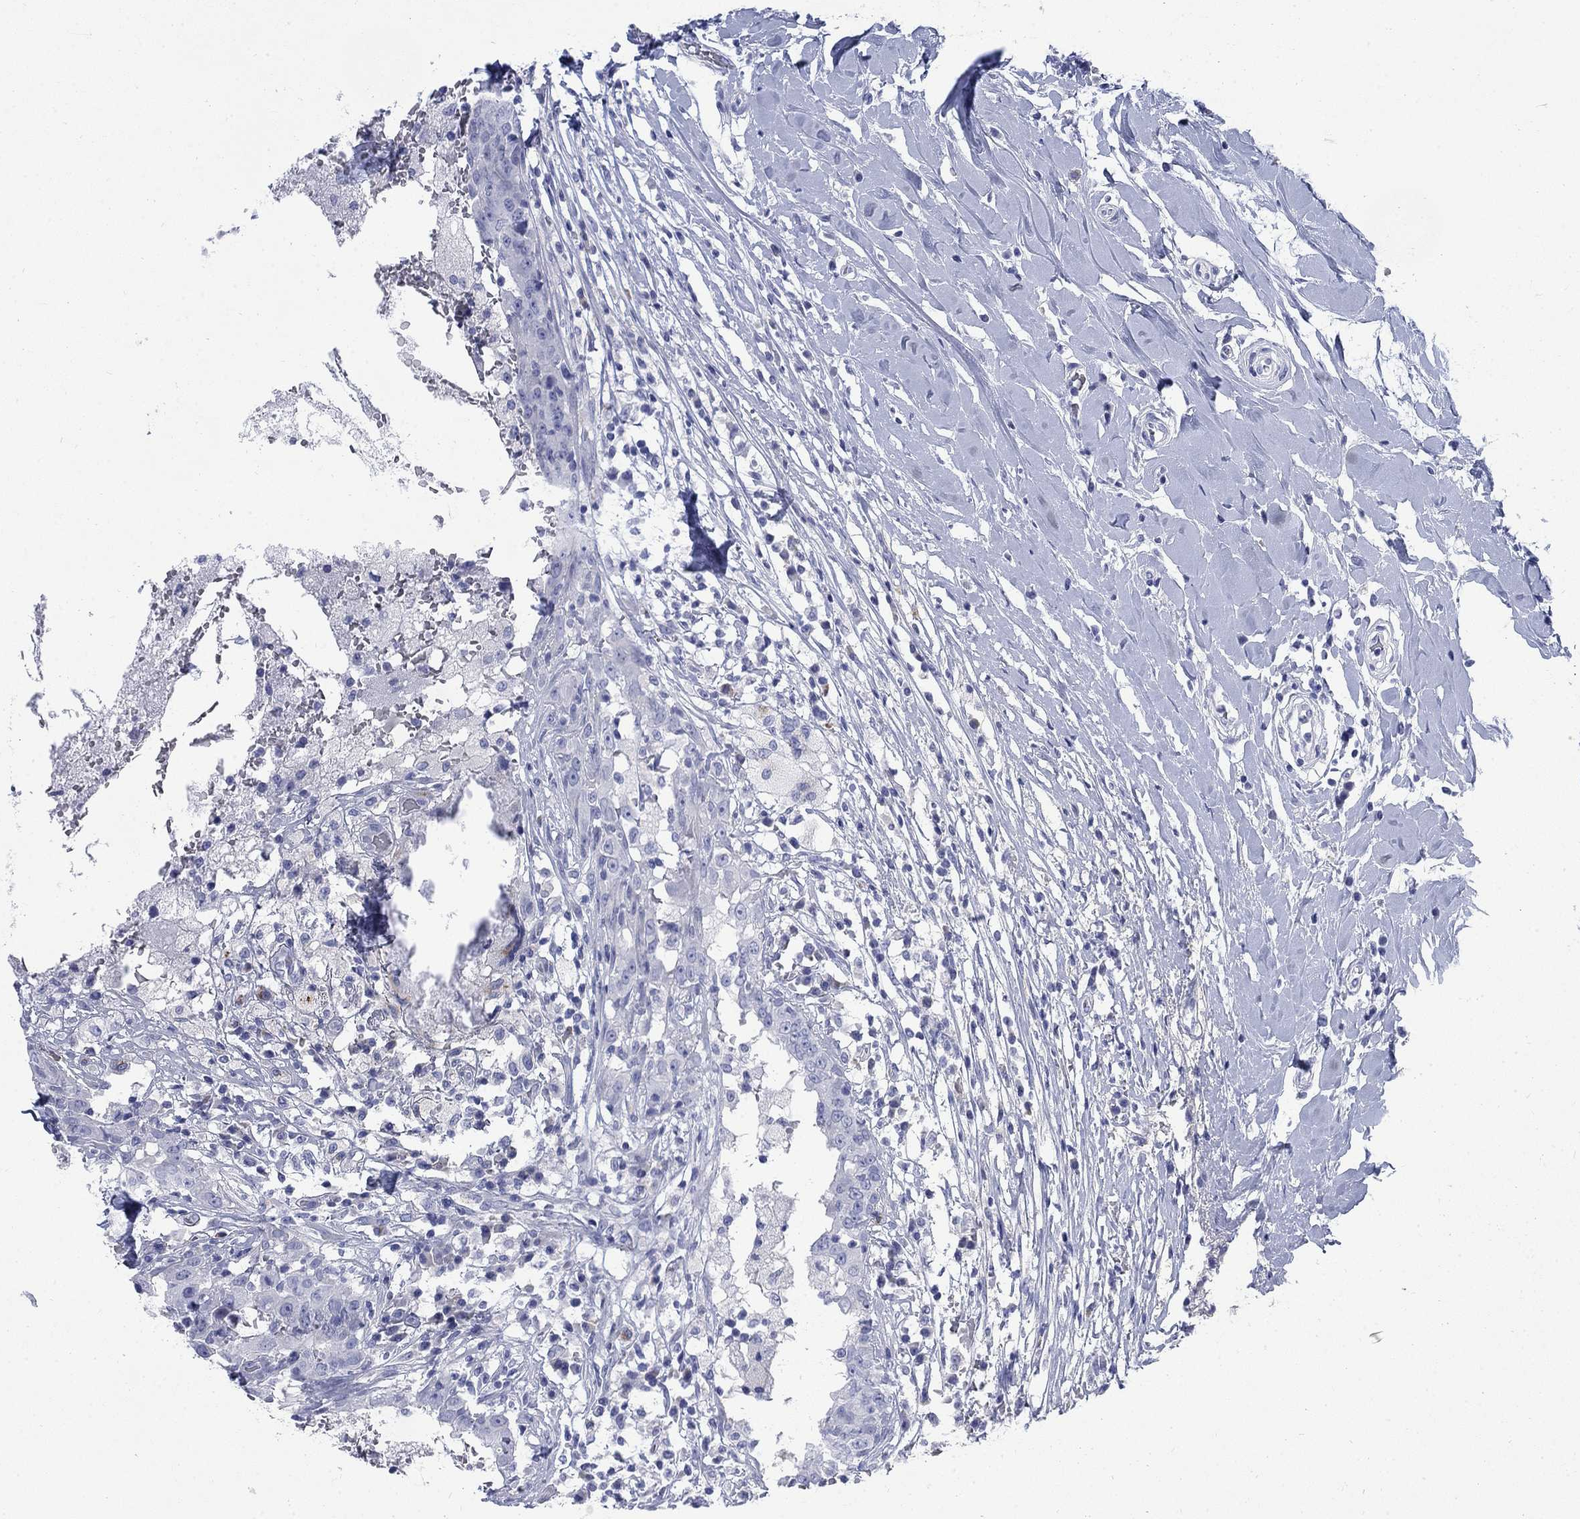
{"staining": {"intensity": "negative", "quantity": "none", "location": "none"}, "tissue": "breast cancer", "cell_type": "Tumor cells", "image_type": "cancer", "snomed": [{"axis": "morphology", "description": "Duct carcinoma"}, {"axis": "topography", "description": "Breast"}], "caption": "Tumor cells are negative for protein expression in human breast cancer. (DAB immunohistochemistry with hematoxylin counter stain).", "gene": "IGF2BP3", "patient": {"sex": "female", "age": 27}}